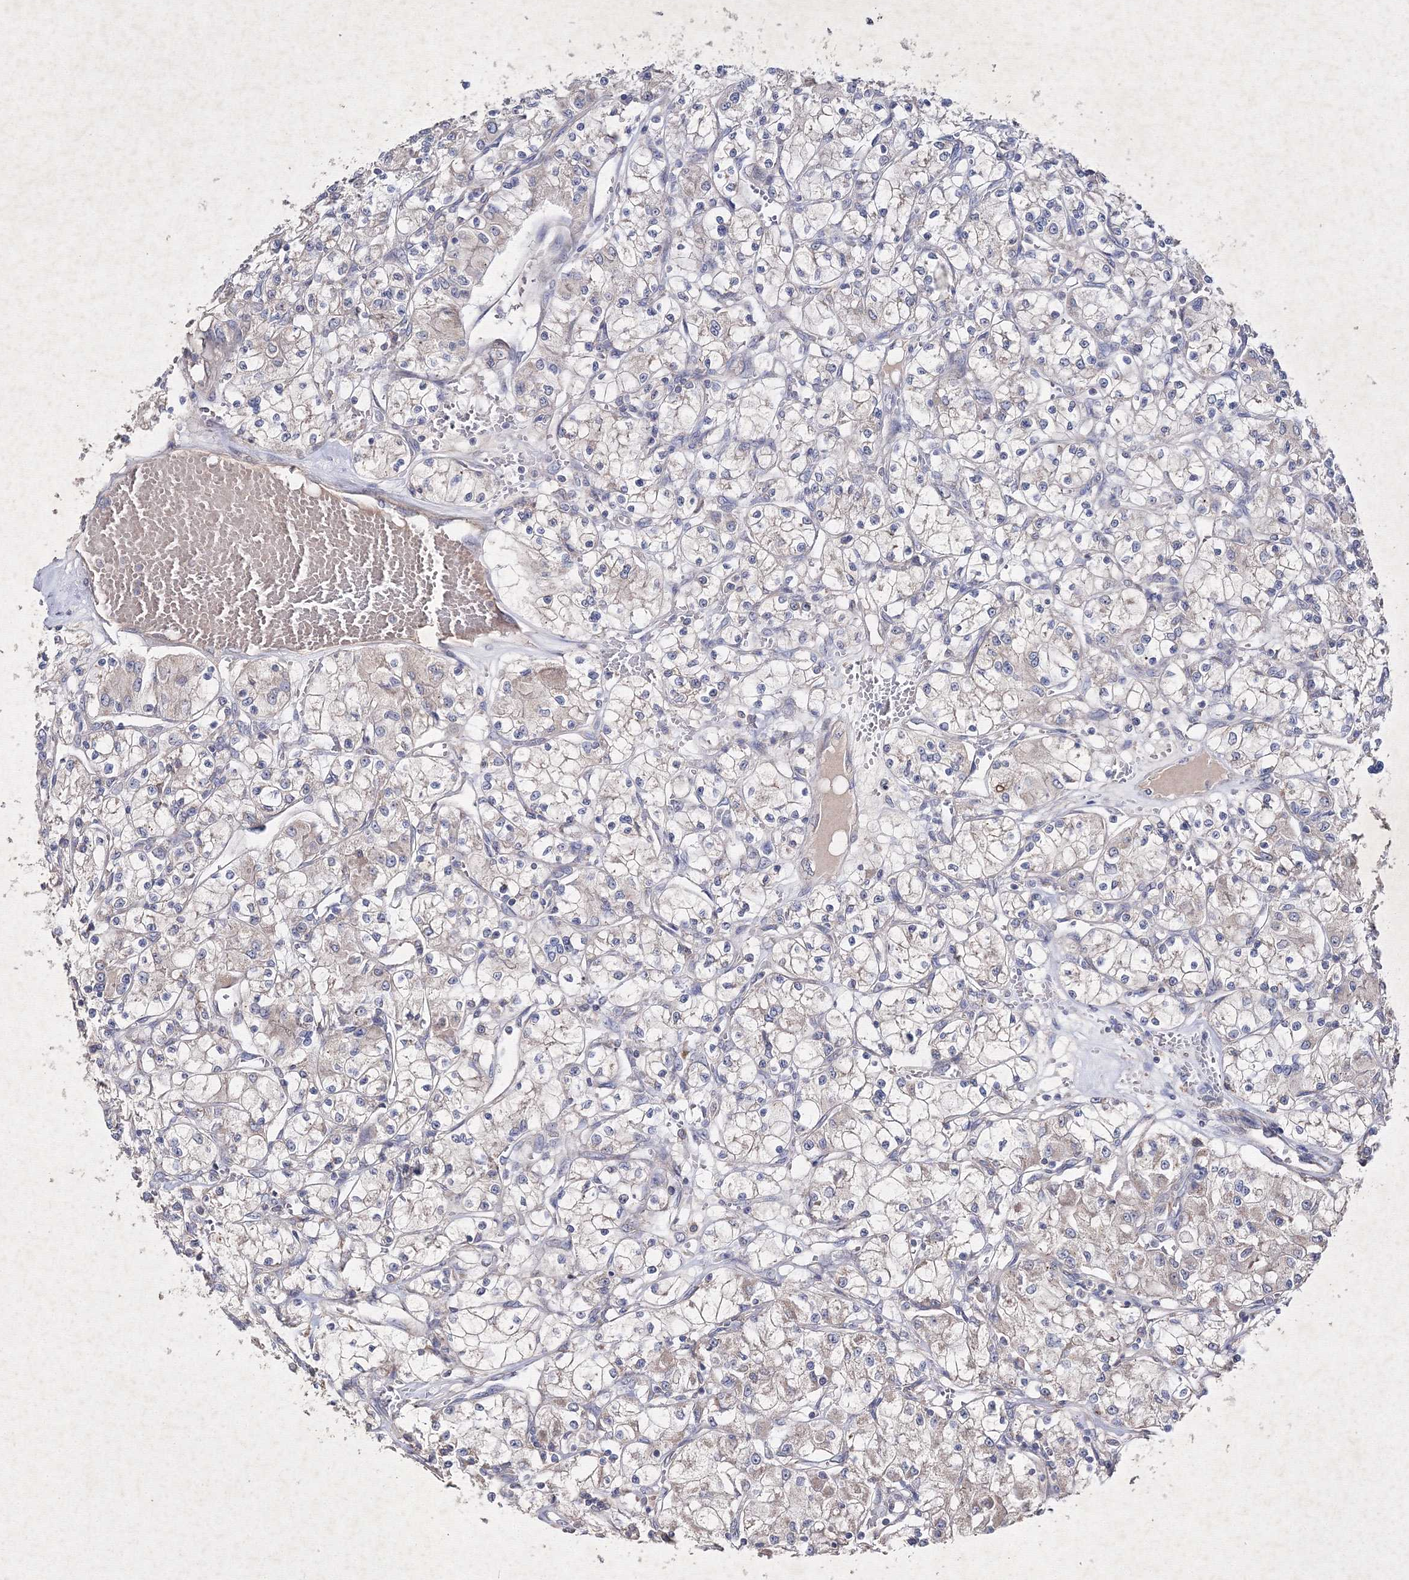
{"staining": {"intensity": "negative", "quantity": "none", "location": "none"}, "tissue": "renal cancer", "cell_type": "Tumor cells", "image_type": "cancer", "snomed": [{"axis": "morphology", "description": "Adenocarcinoma, NOS"}, {"axis": "topography", "description": "Kidney"}], "caption": "There is no significant expression in tumor cells of renal cancer (adenocarcinoma). The staining is performed using DAB (3,3'-diaminobenzidine) brown chromogen with nuclei counter-stained in using hematoxylin.", "gene": "GFM1", "patient": {"sex": "female", "age": 59}}